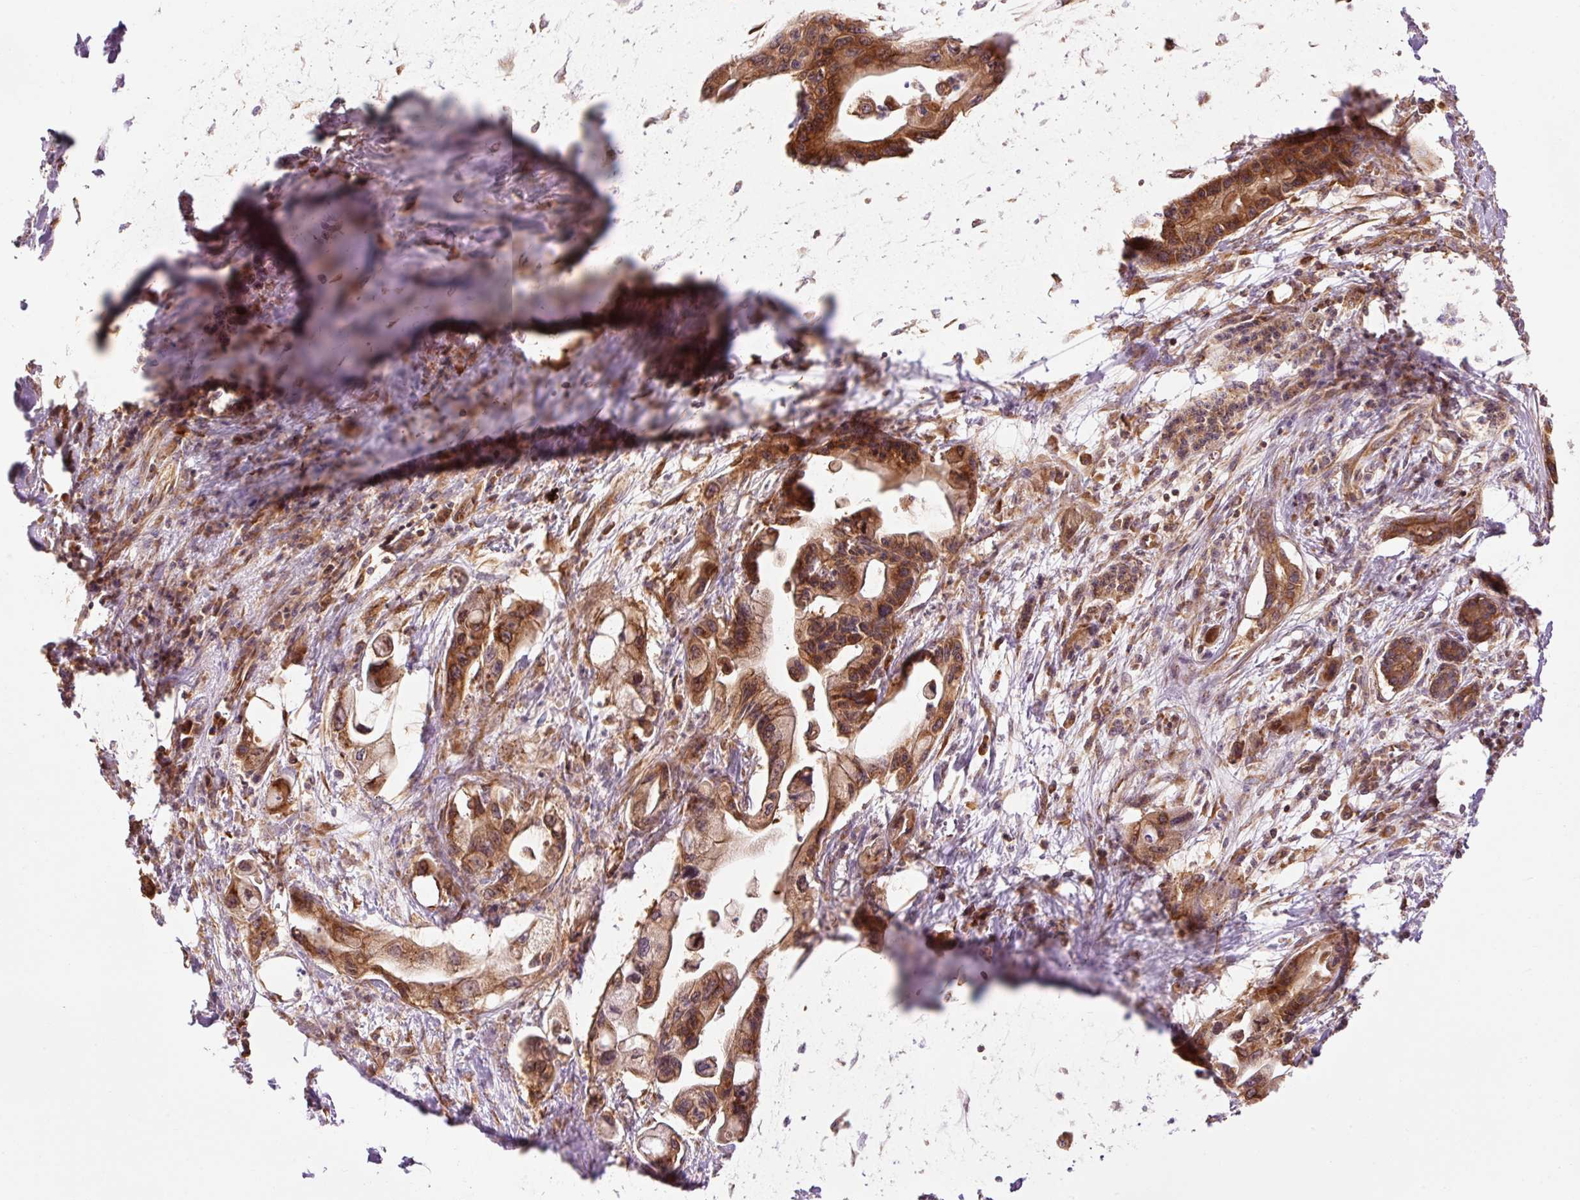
{"staining": {"intensity": "moderate", "quantity": ">75%", "location": "cytoplasmic/membranous,nuclear"}, "tissue": "pancreatic cancer", "cell_type": "Tumor cells", "image_type": "cancer", "snomed": [{"axis": "morphology", "description": "Adenocarcinoma, NOS"}, {"axis": "topography", "description": "Pancreas"}], "caption": "This micrograph displays immunohistochemistry (IHC) staining of pancreatic adenocarcinoma, with medium moderate cytoplasmic/membranous and nuclear staining in approximately >75% of tumor cells.", "gene": "PDAP1", "patient": {"sex": "male", "age": 61}}